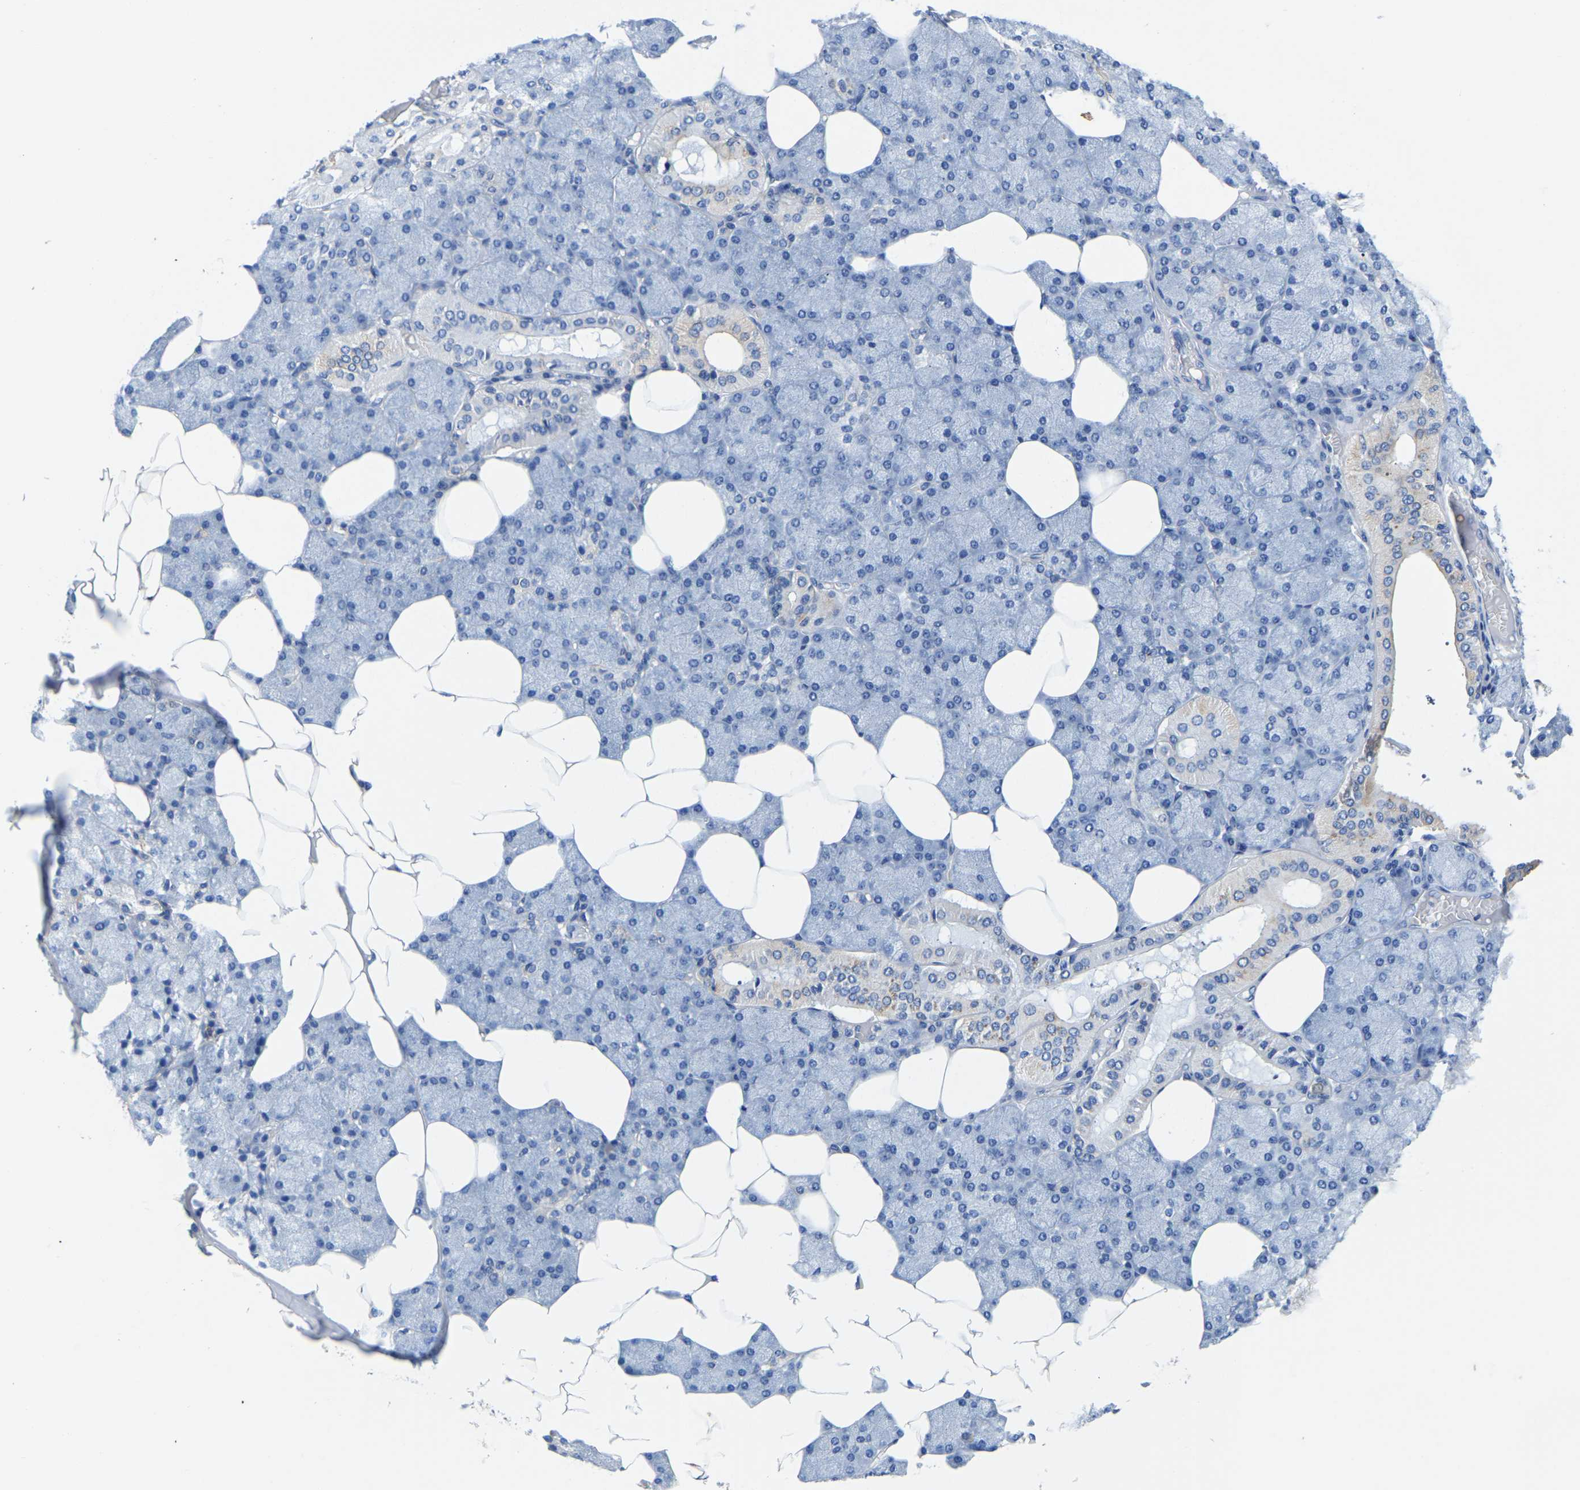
{"staining": {"intensity": "strong", "quantity": "<25%", "location": "cytoplasmic/membranous"}, "tissue": "salivary gland", "cell_type": "Glandular cells", "image_type": "normal", "snomed": [{"axis": "morphology", "description": "Normal tissue, NOS"}, {"axis": "topography", "description": "Salivary gland"}], "caption": "Protein expression analysis of normal salivary gland demonstrates strong cytoplasmic/membranous expression in approximately <25% of glandular cells. The staining is performed using DAB brown chromogen to label protein expression. The nuclei are counter-stained blue using hematoxylin.", "gene": "STAT2", "patient": {"sex": "male", "age": 62}}